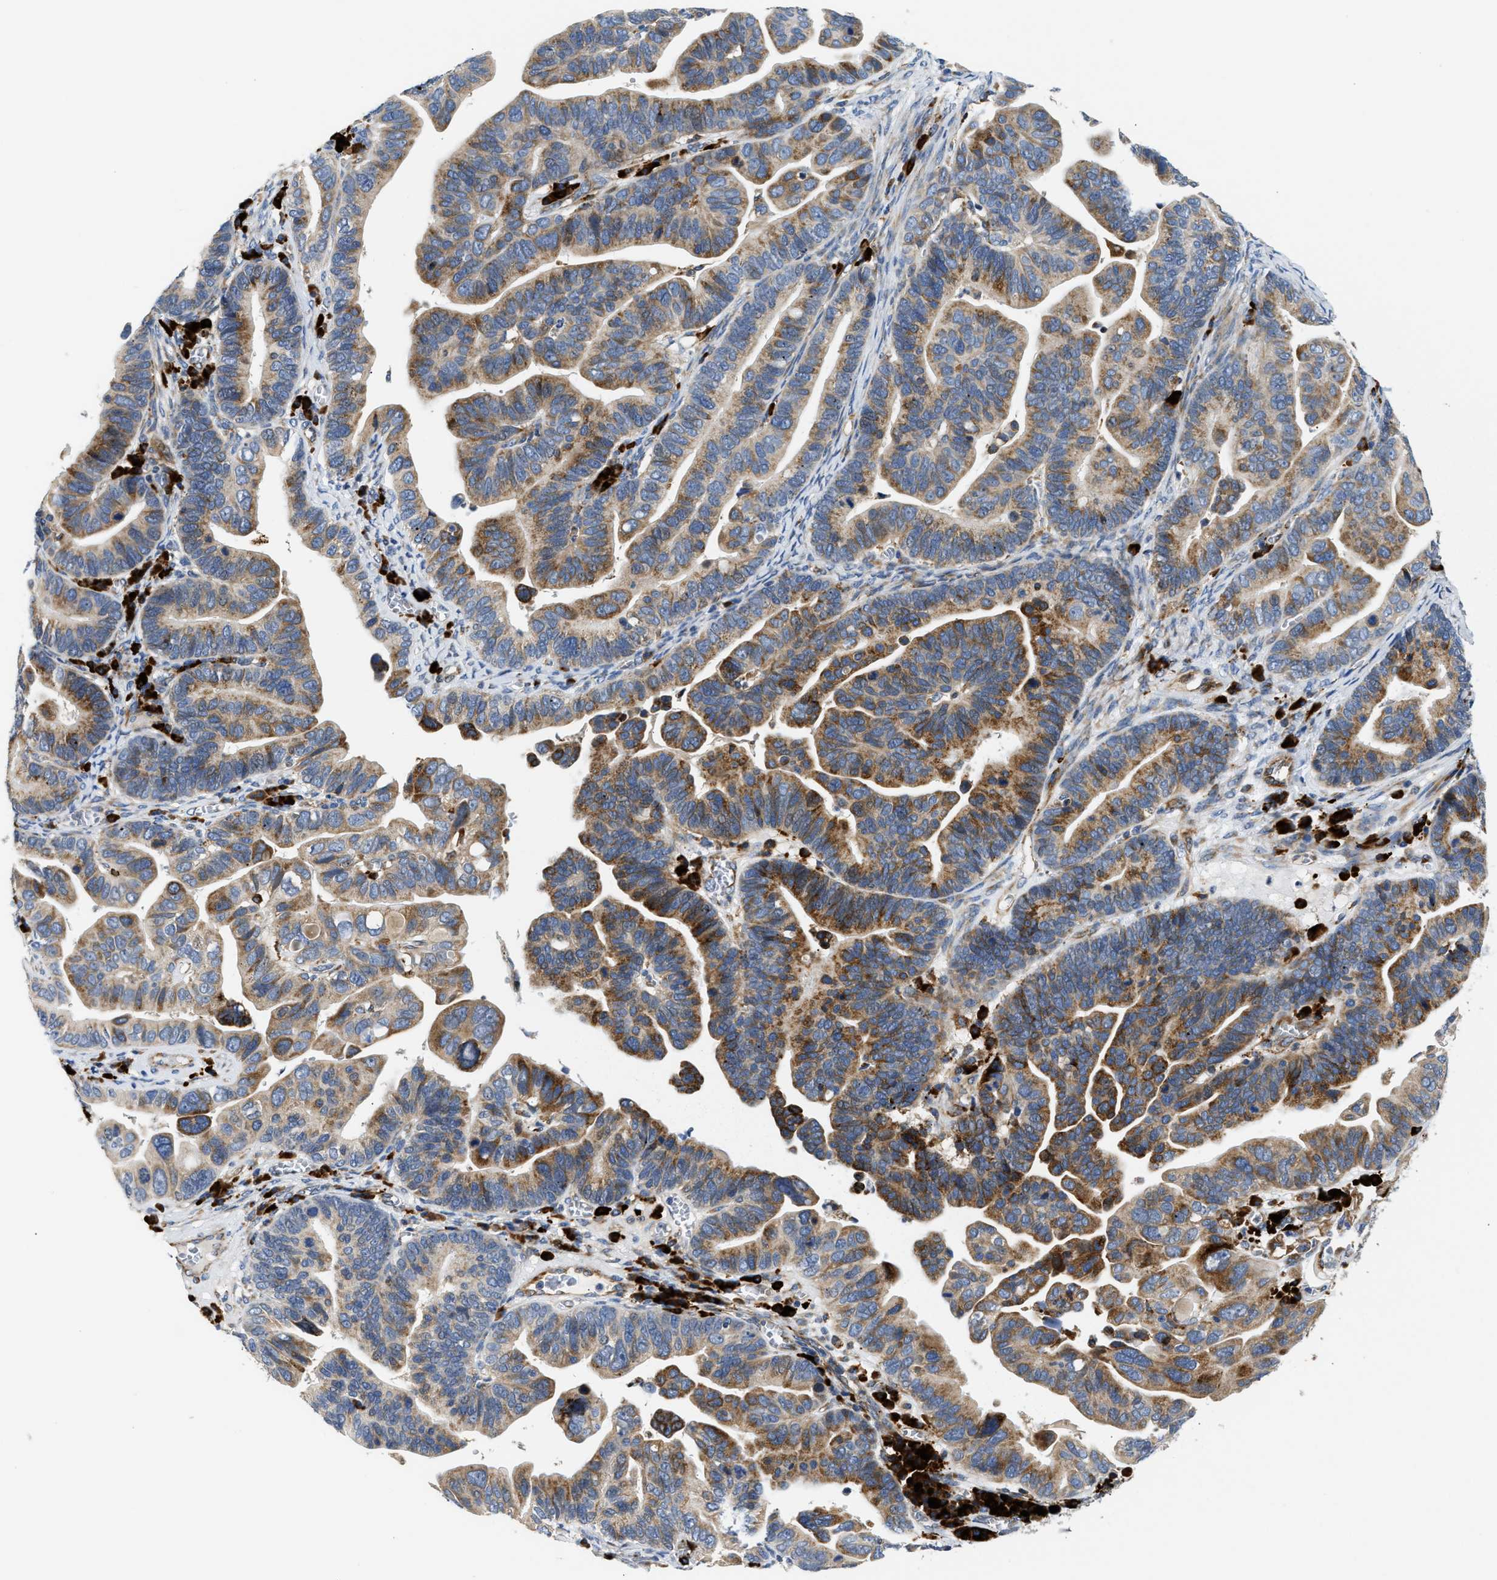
{"staining": {"intensity": "moderate", "quantity": ">75%", "location": "cytoplasmic/membranous"}, "tissue": "ovarian cancer", "cell_type": "Tumor cells", "image_type": "cancer", "snomed": [{"axis": "morphology", "description": "Cystadenocarcinoma, serous, NOS"}, {"axis": "topography", "description": "Ovary"}], "caption": "Protein staining demonstrates moderate cytoplasmic/membranous expression in approximately >75% of tumor cells in ovarian serous cystadenocarcinoma.", "gene": "AMZ1", "patient": {"sex": "female", "age": 56}}